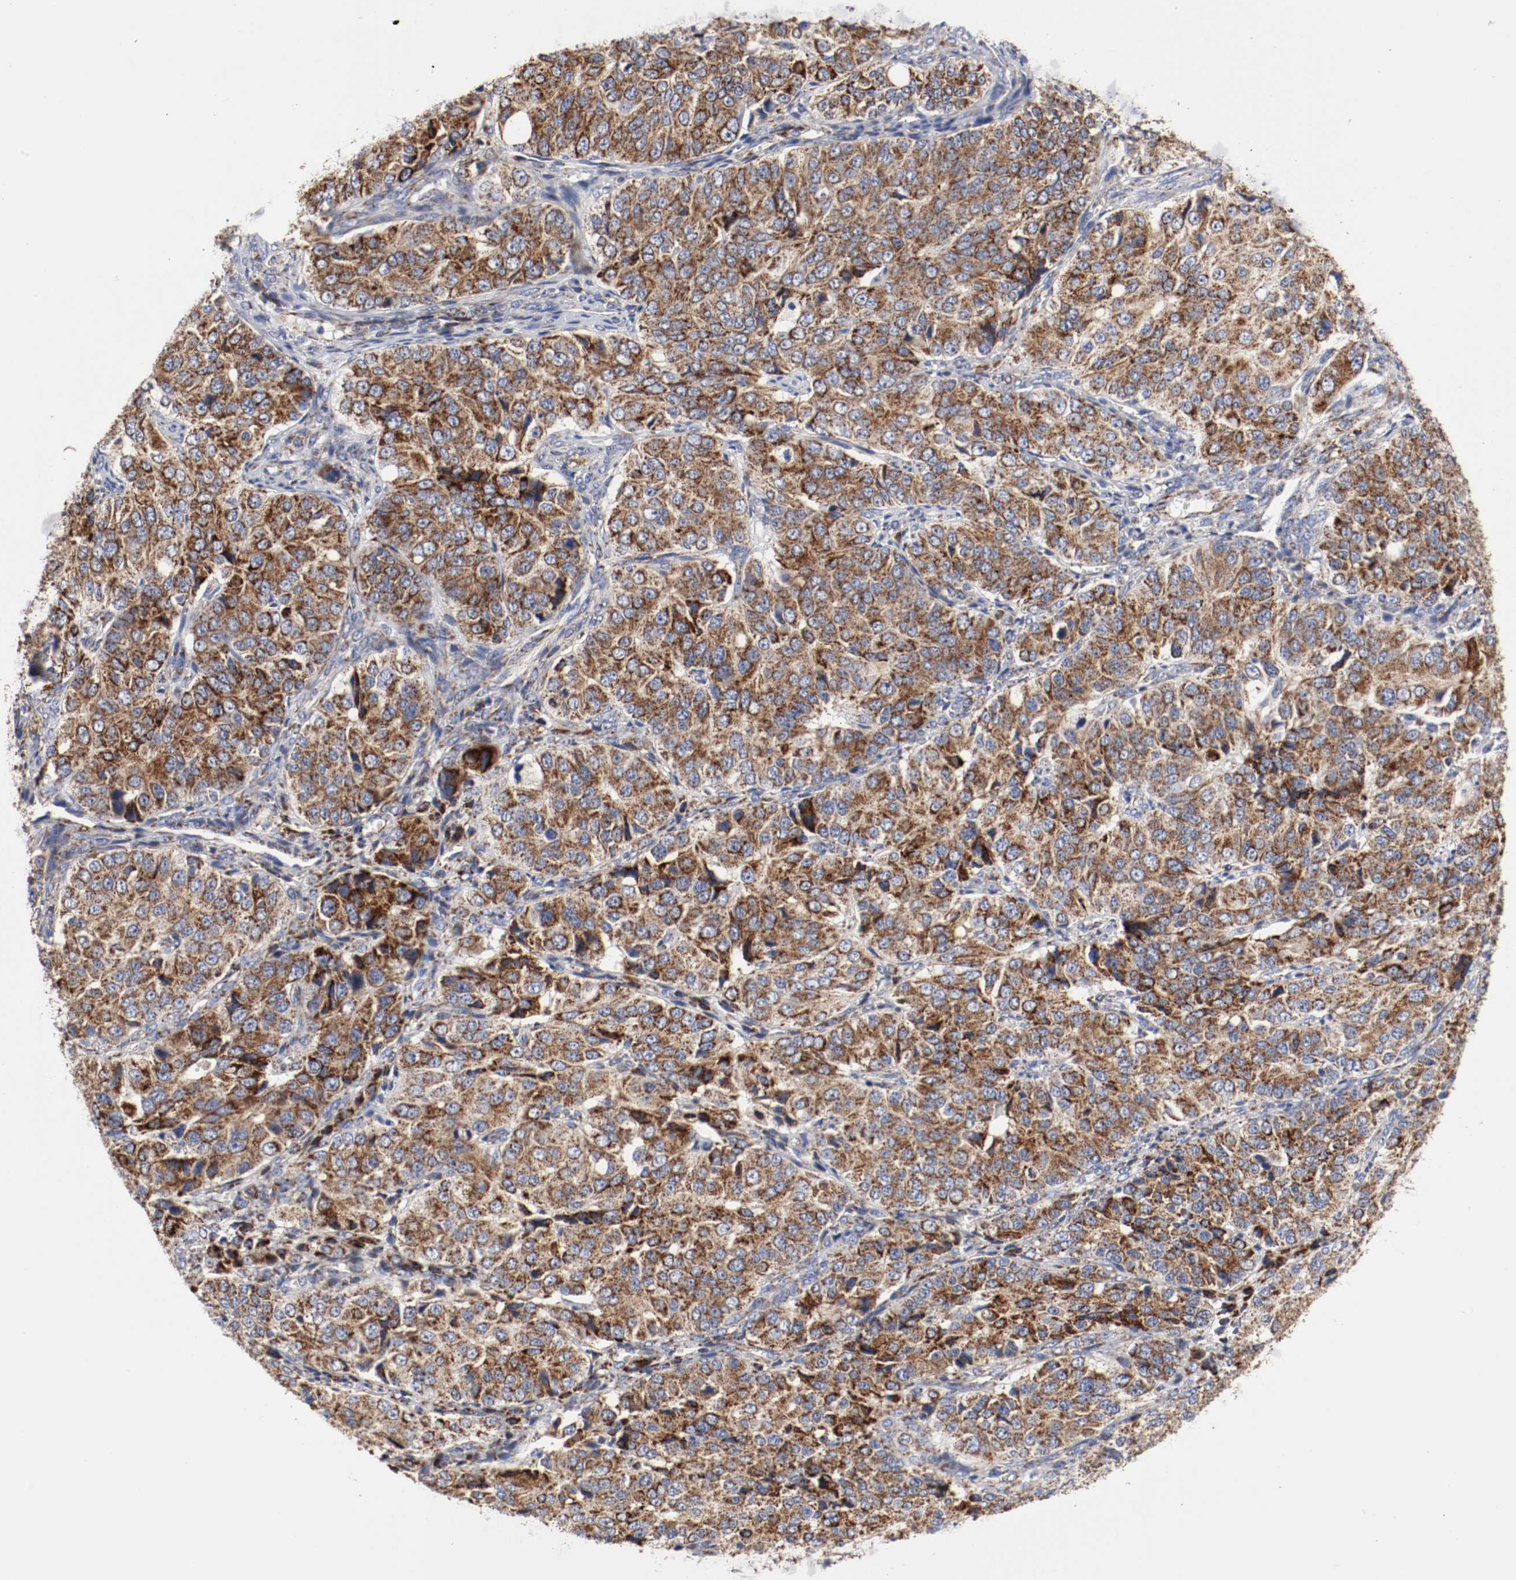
{"staining": {"intensity": "strong", "quantity": ">75%", "location": "cytoplasmic/membranous"}, "tissue": "ovarian cancer", "cell_type": "Tumor cells", "image_type": "cancer", "snomed": [{"axis": "morphology", "description": "Carcinoma, endometroid"}, {"axis": "topography", "description": "Ovary"}], "caption": "Immunohistochemical staining of endometroid carcinoma (ovarian) exhibits strong cytoplasmic/membranous protein positivity in about >75% of tumor cells.", "gene": "AFG3L2", "patient": {"sex": "female", "age": 51}}